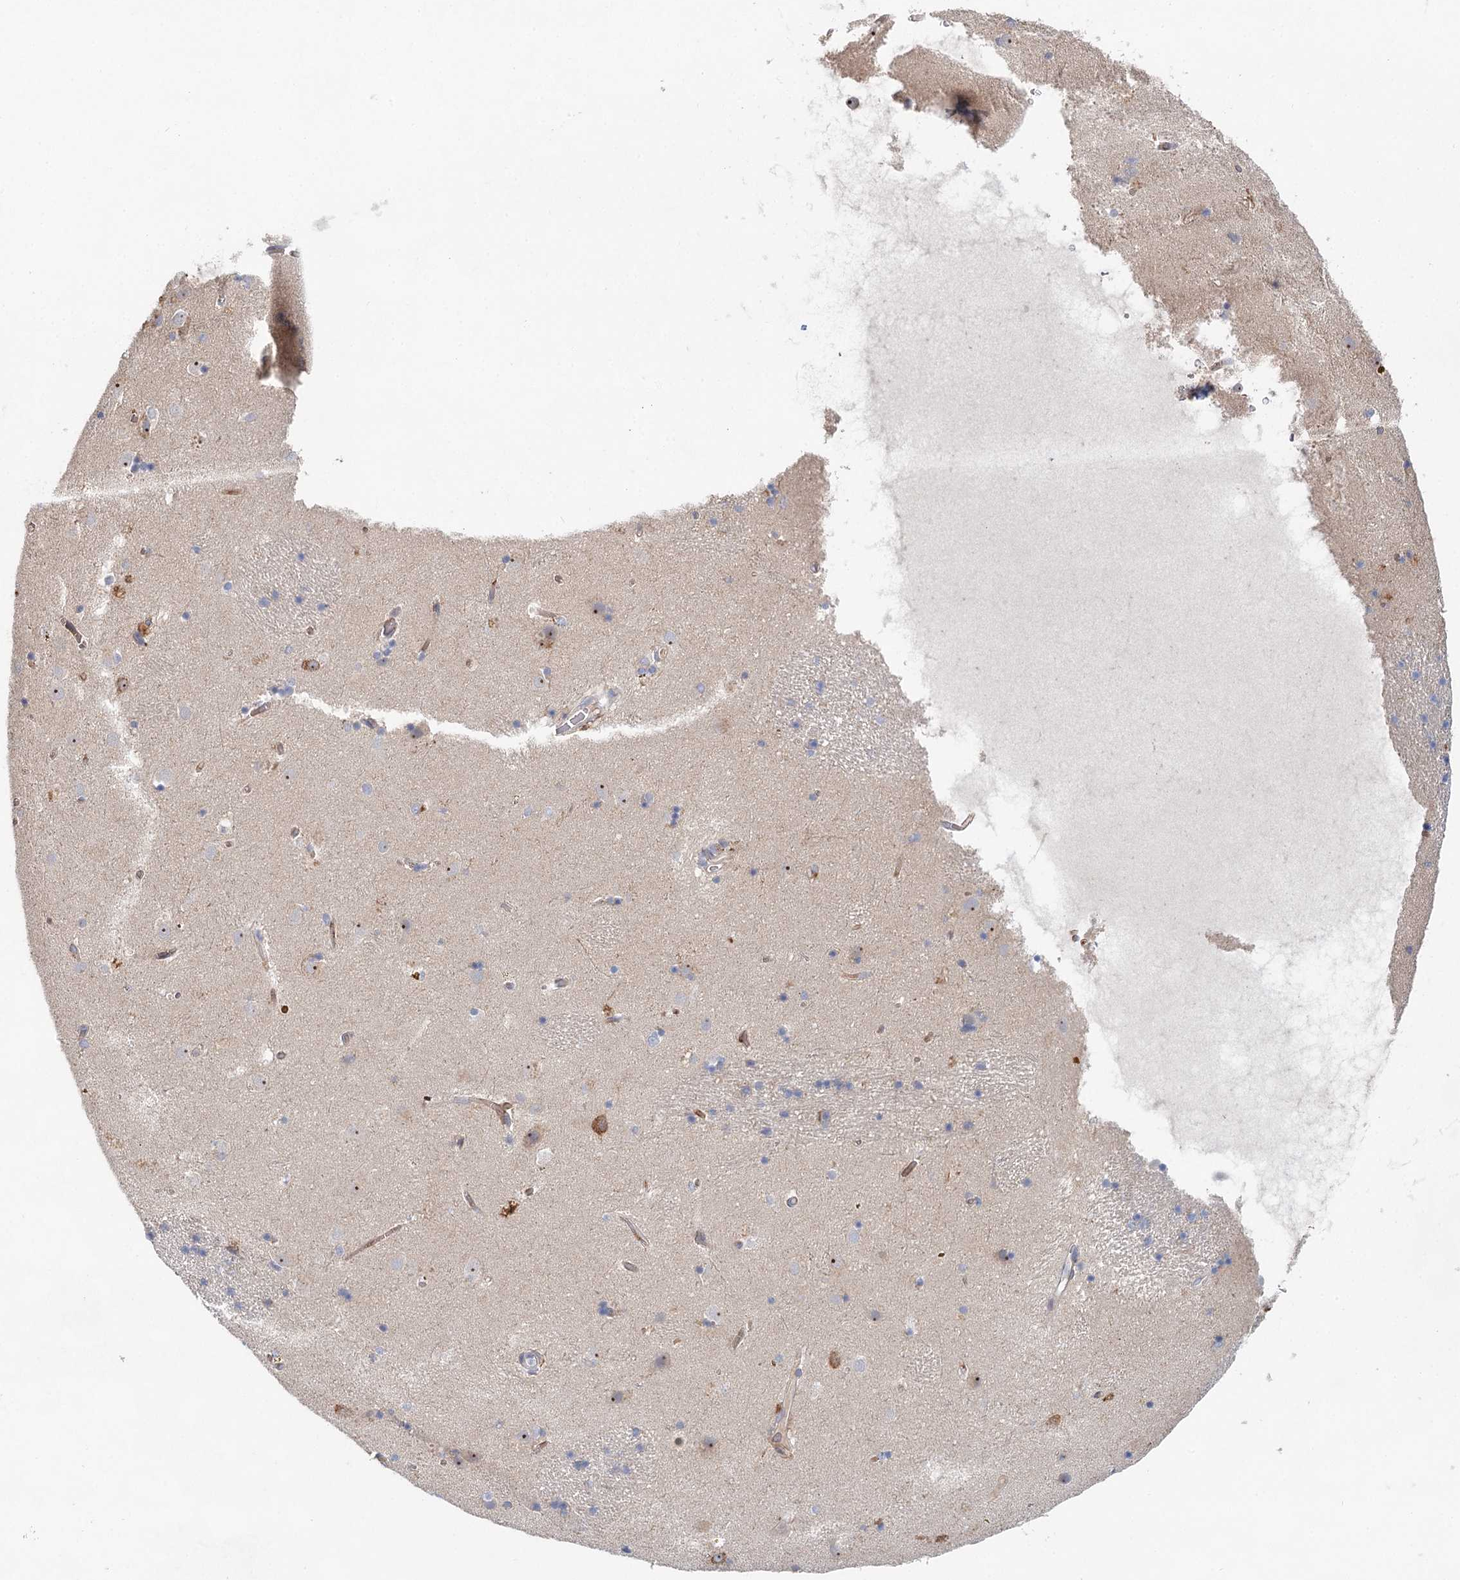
{"staining": {"intensity": "negative", "quantity": "none", "location": "none"}, "tissue": "caudate", "cell_type": "Glial cells", "image_type": "normal", "snomed": [{"axis": "morphology", "description": "Normal tissue, NOS"}, {"axis": "topography", "description": "Lateral ventricle wall"}], "caption": "High power microscopy image of an immunohistochemistry histopathology image of normal caudate, revealing no significant staining in glial cells.", "gene": "SLC19A3", "patient": {"sex": "male", "age": 70}}